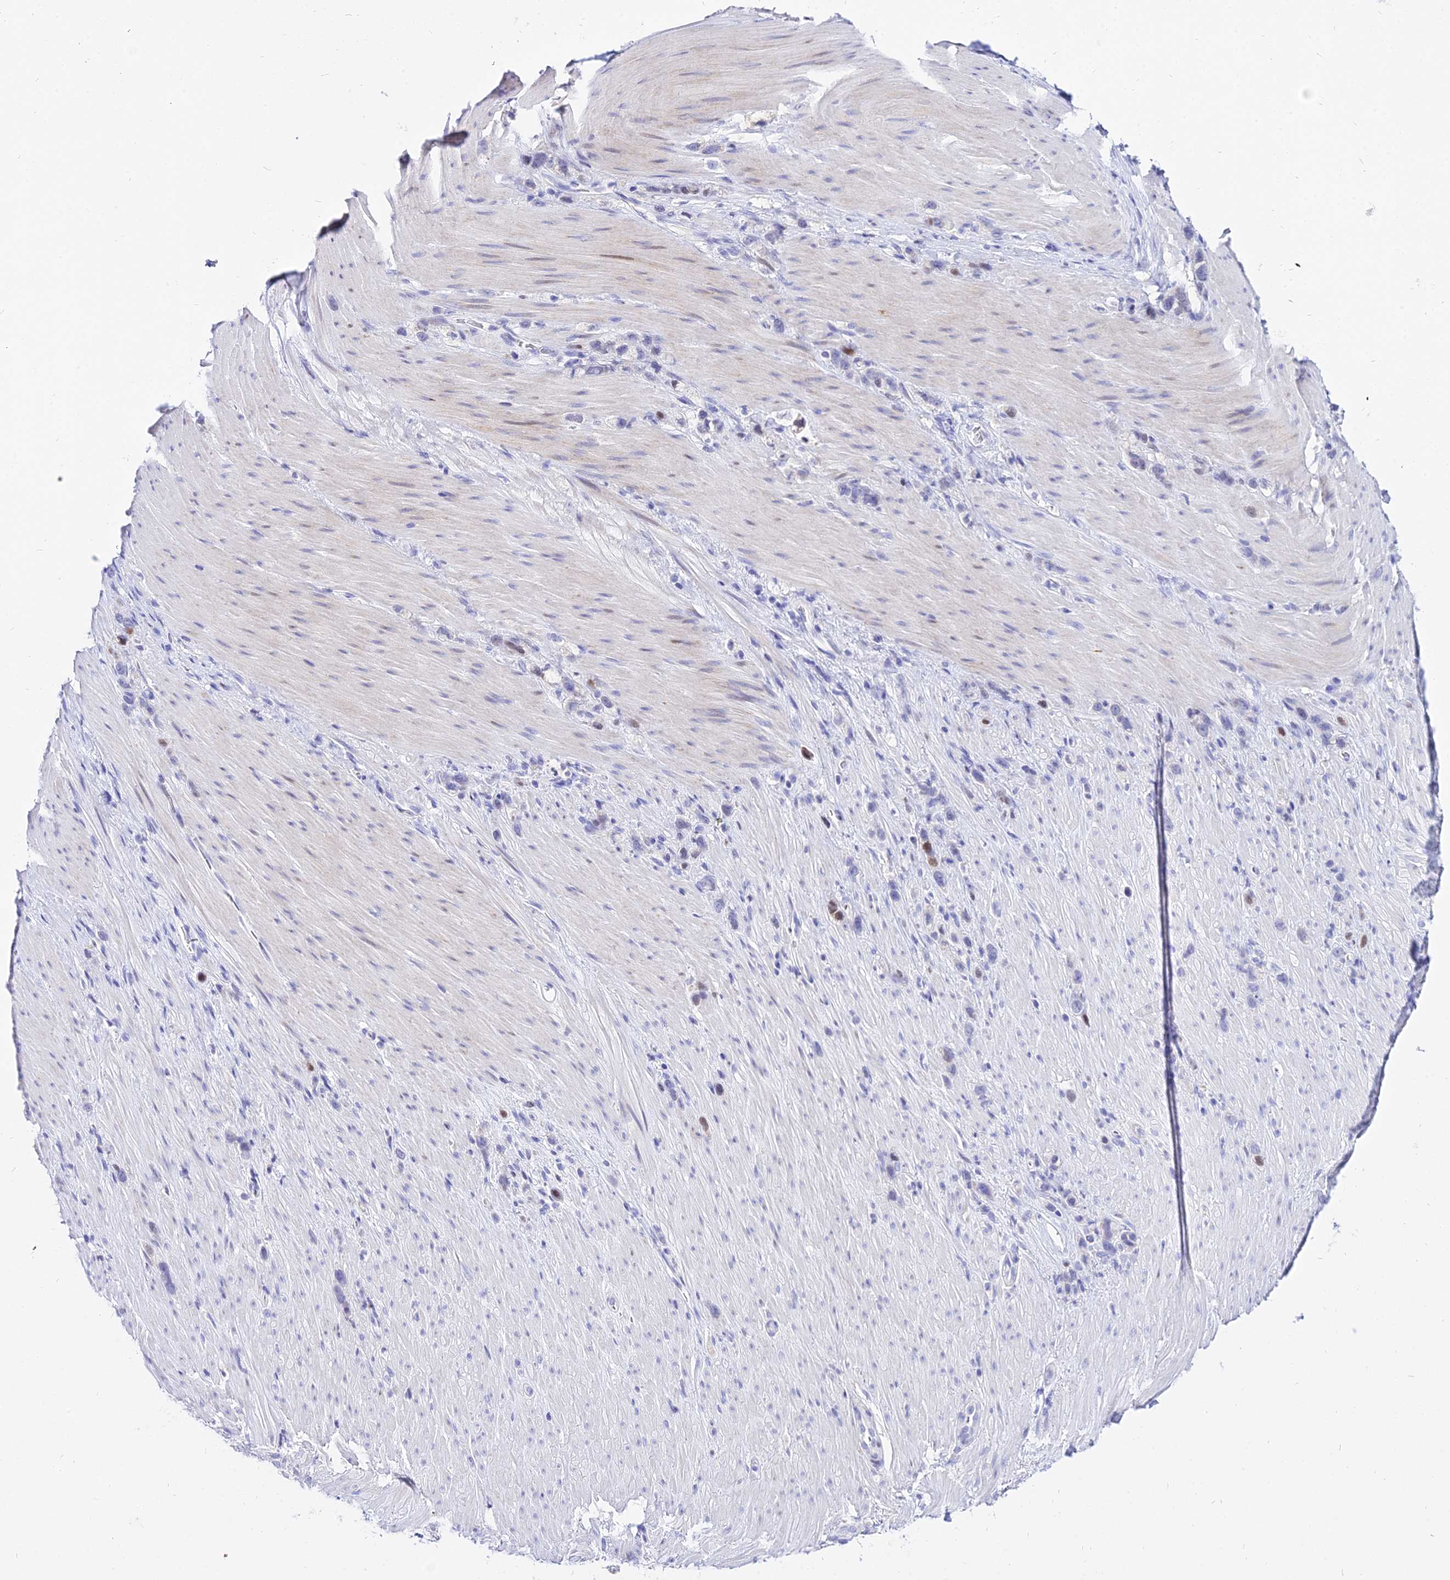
{"staining": {"intensity": "negative", "quantity": "none", "location": "none"}, "tissue": "stomach cancer", "cell_type": "Tumor cells", "image_type": "cancer", "snomed": [{"axis": "morphology", "description": "Adenocarcinoma, NOS"}, {"axis": "topography", "description": "Stomach"}], "caption": "DAB (3,3'-diaminobenzidine) immunohistochemical staining of adenocarcinoma (stomach) shows no significant staining in tumor cells.", "gene": "CARD18", "patient": {"sex": "female", "age": 65}}